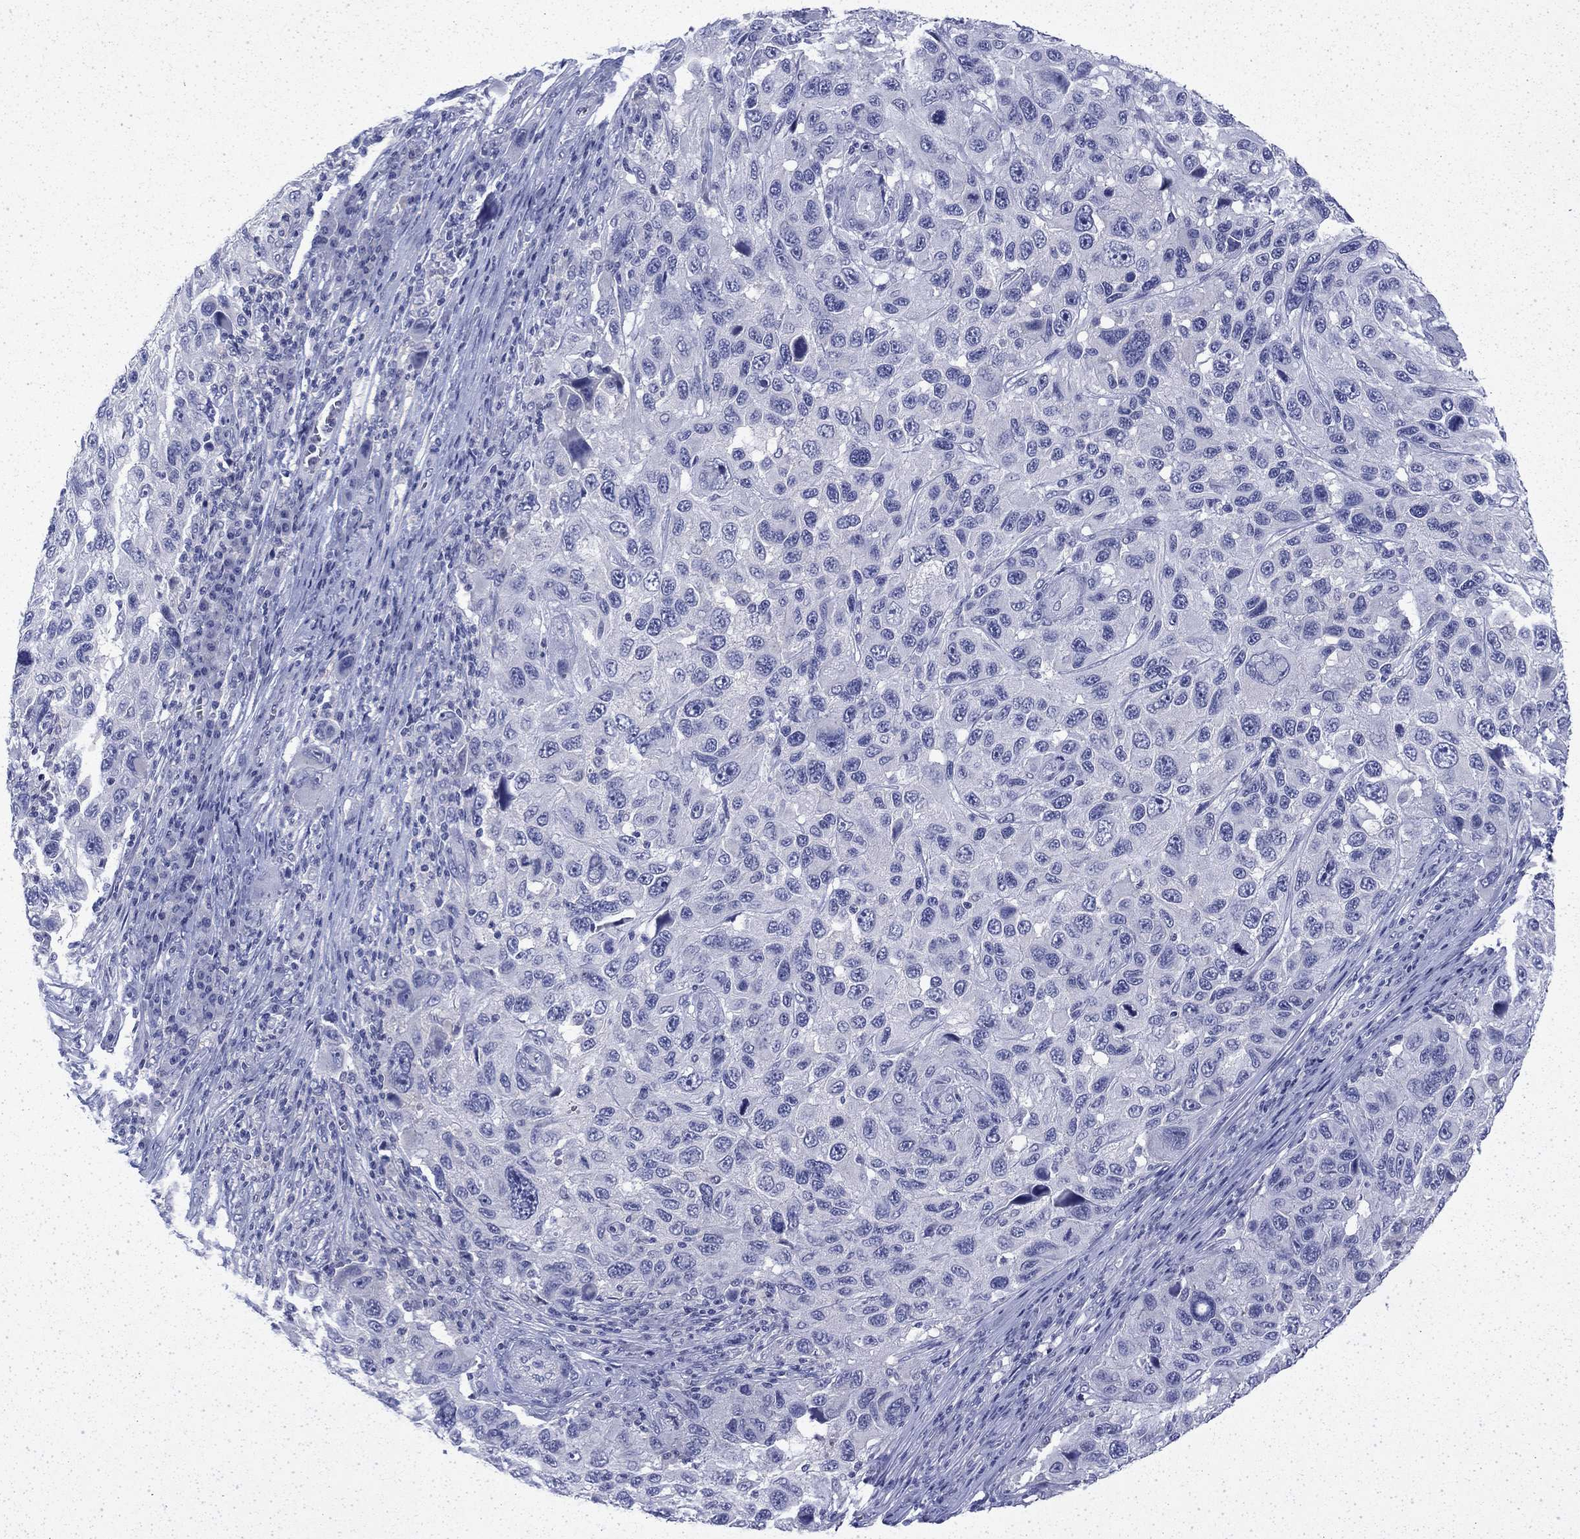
{"staining": {"intensity": "negative", "quantity": "none", "location": "none"}, "tissue": "melanoma", "cell_type": "Tumor cells", "image_type": "cancer", "snomed": [{"axis": "morphology", "description": "Malignant melanoma, NOS"}, {"axis": "topography", "description": "Skin"}], "caption": "A micrograph of human malignant melanoma is negative for staining in tumor cells. The staining was performed using DAB to visualize the protein expression in brown, while the nuclei were stained in blue with hematoxylin (Magnification: 20x).", "gene": "ENPP6", "patient": {"sex": "male", "age": 53}}